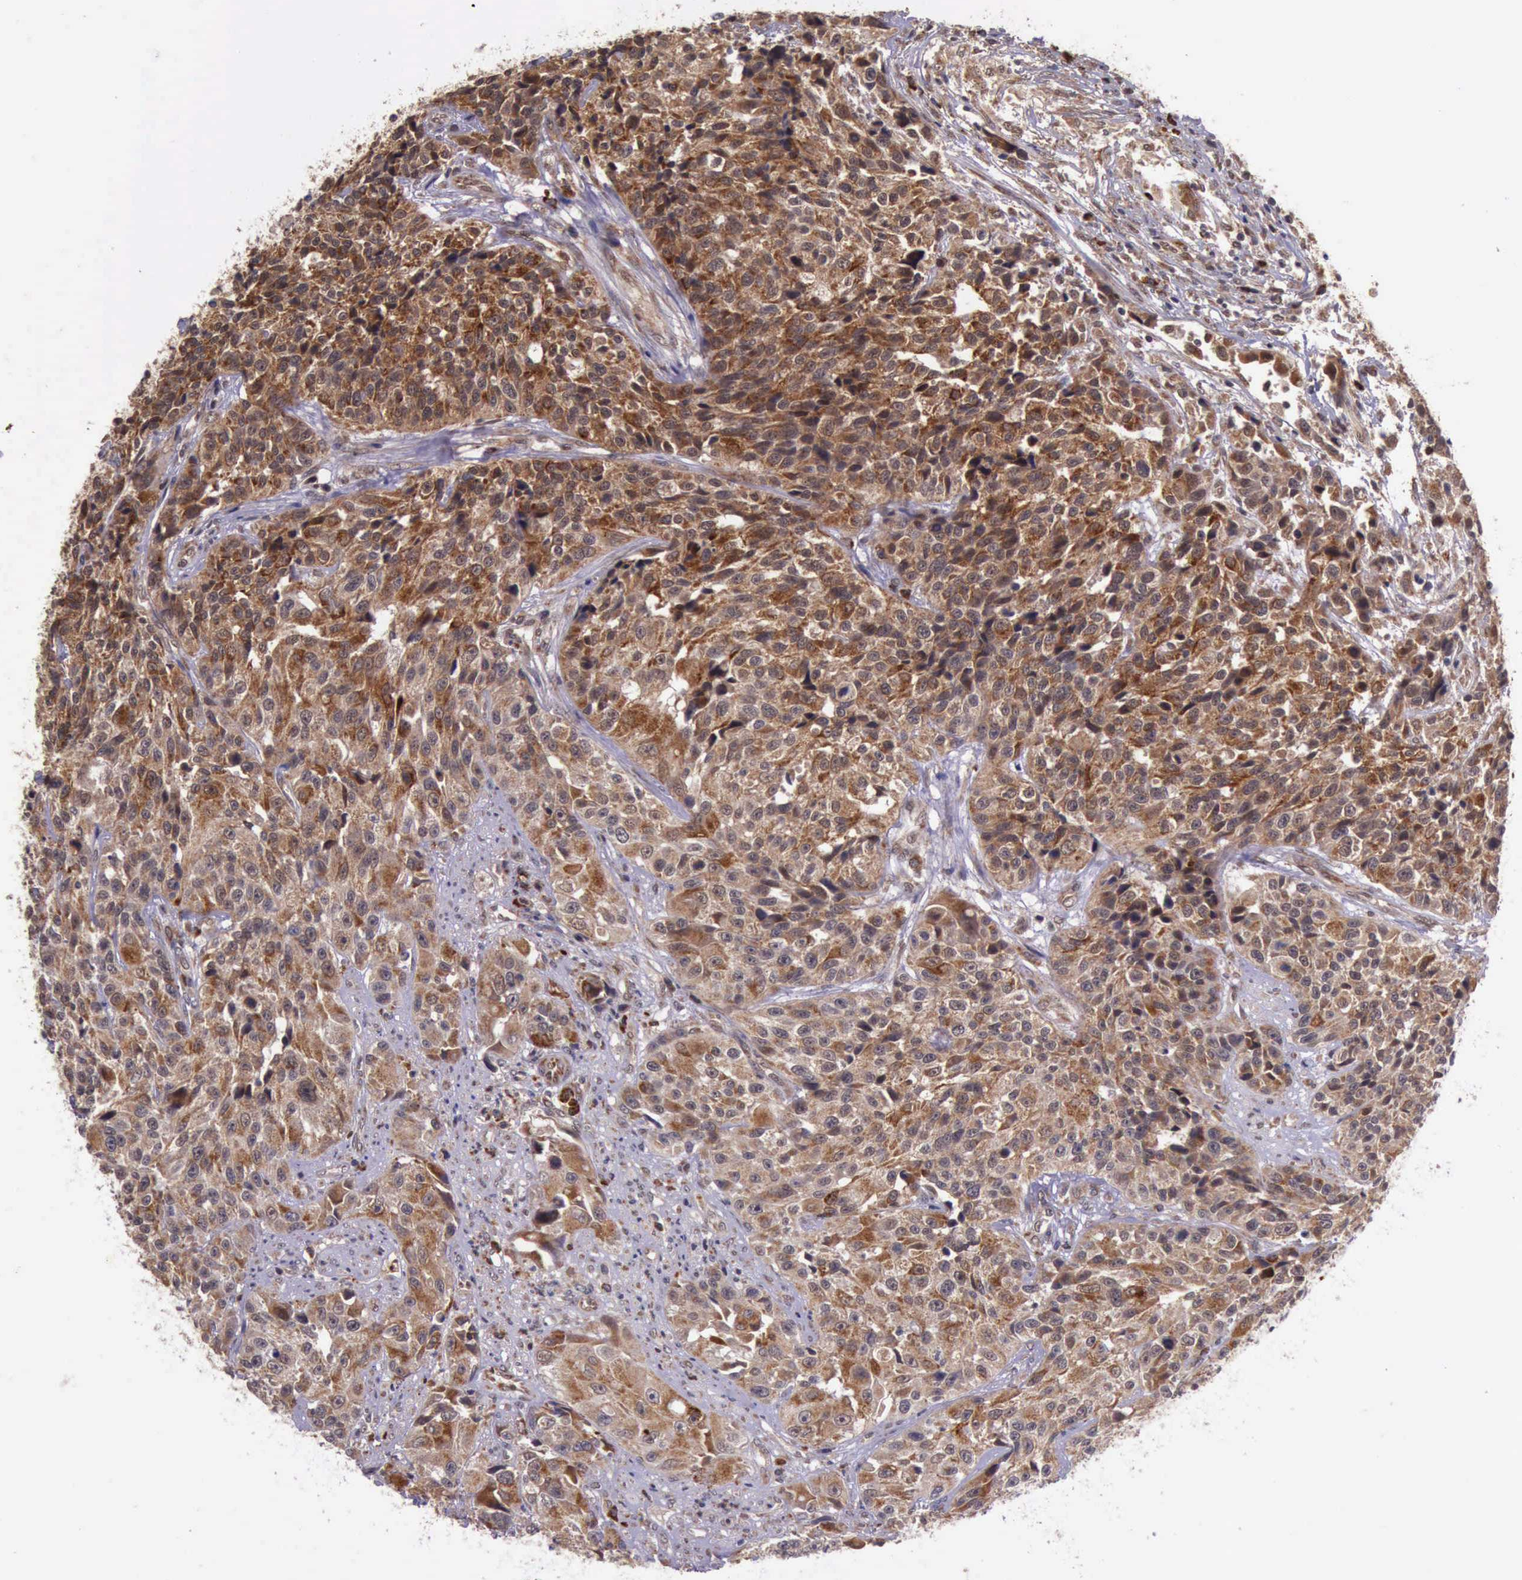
{"staining": {"intensity": "strong", "quantity": ">75%", "location": "cytoplasmic/membranous"}, "tissue": "urothelial cancer", "cell_type": "Tumor cells", "image_type": "cancer", "snomed": [{"axis": "morphology", "description": "Urothelial carcinoma, High grade"}, {"axis": "topography", "description": "Urinary bladder"}], "caption": "Protein expression analysis of urothelial cancer shows strong cytoplasmic/membranous staining in about >75% of tumor cells.", "gene": "ARMCX3", "patient": {"sex": "female", "age": 81}}